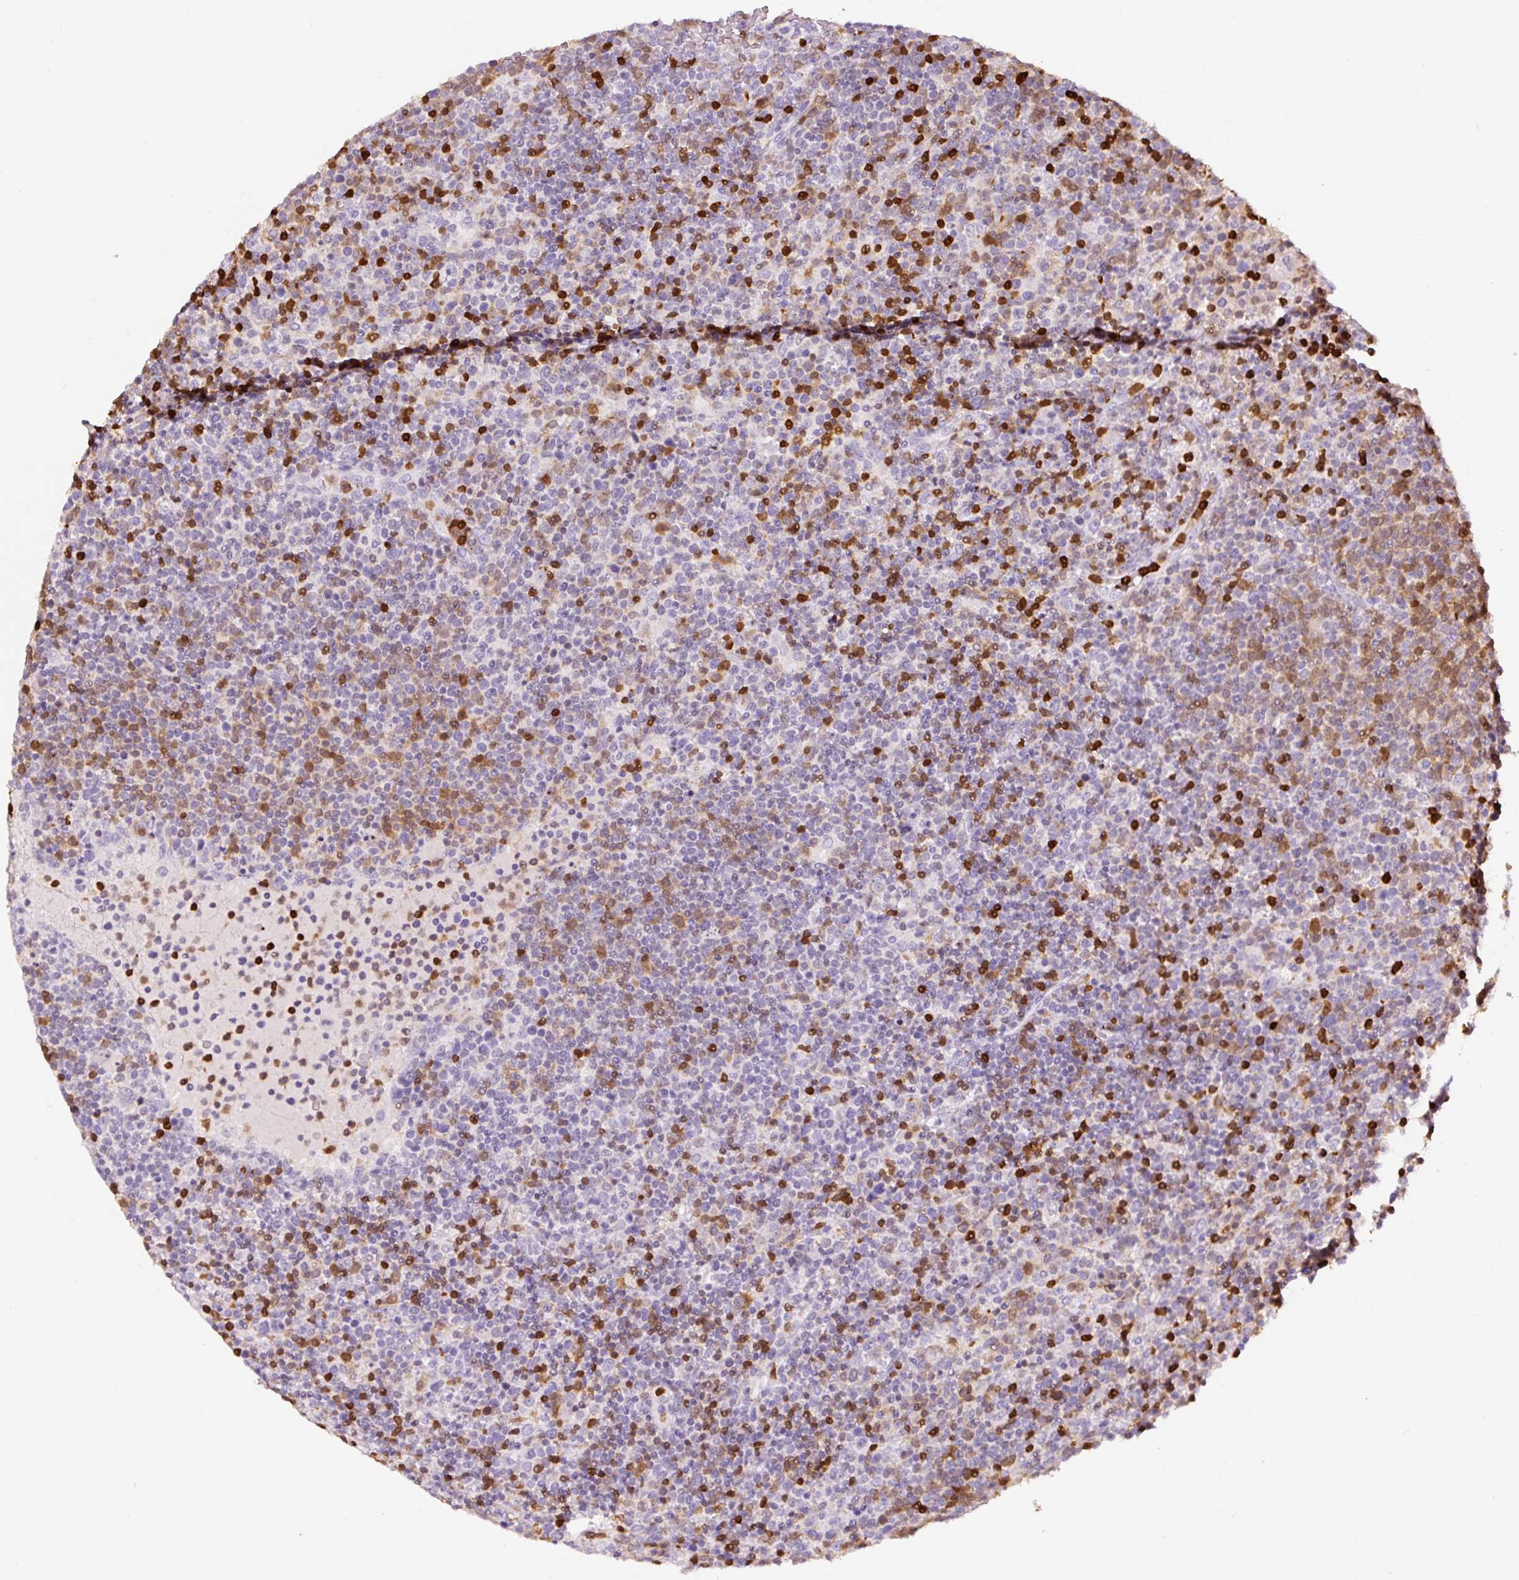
{"staining": {"intensity": "moderate", "quantity": "25%-75%", "location": "cytoplasmic/membranous"}, "tissue": "lymphoma", "cell_type": "Tumor cells", "image_type": "cancer", "snomed": [{"axis": "morphology", "description": "Malignant lymphoma, non-Hodgkin's type, High grade"}, {"axis": "topography", "description": "Lymph node"}], "caption": "A micrograph of human malignant lymphoma, non-Hodgkin's type (high-grade) stained for a protein demonstrates moderate cytoplasmic/membranous brown staining in tumor cells.", "gene": "S100A4", "patient": {"sex": "male", "age": 61}}